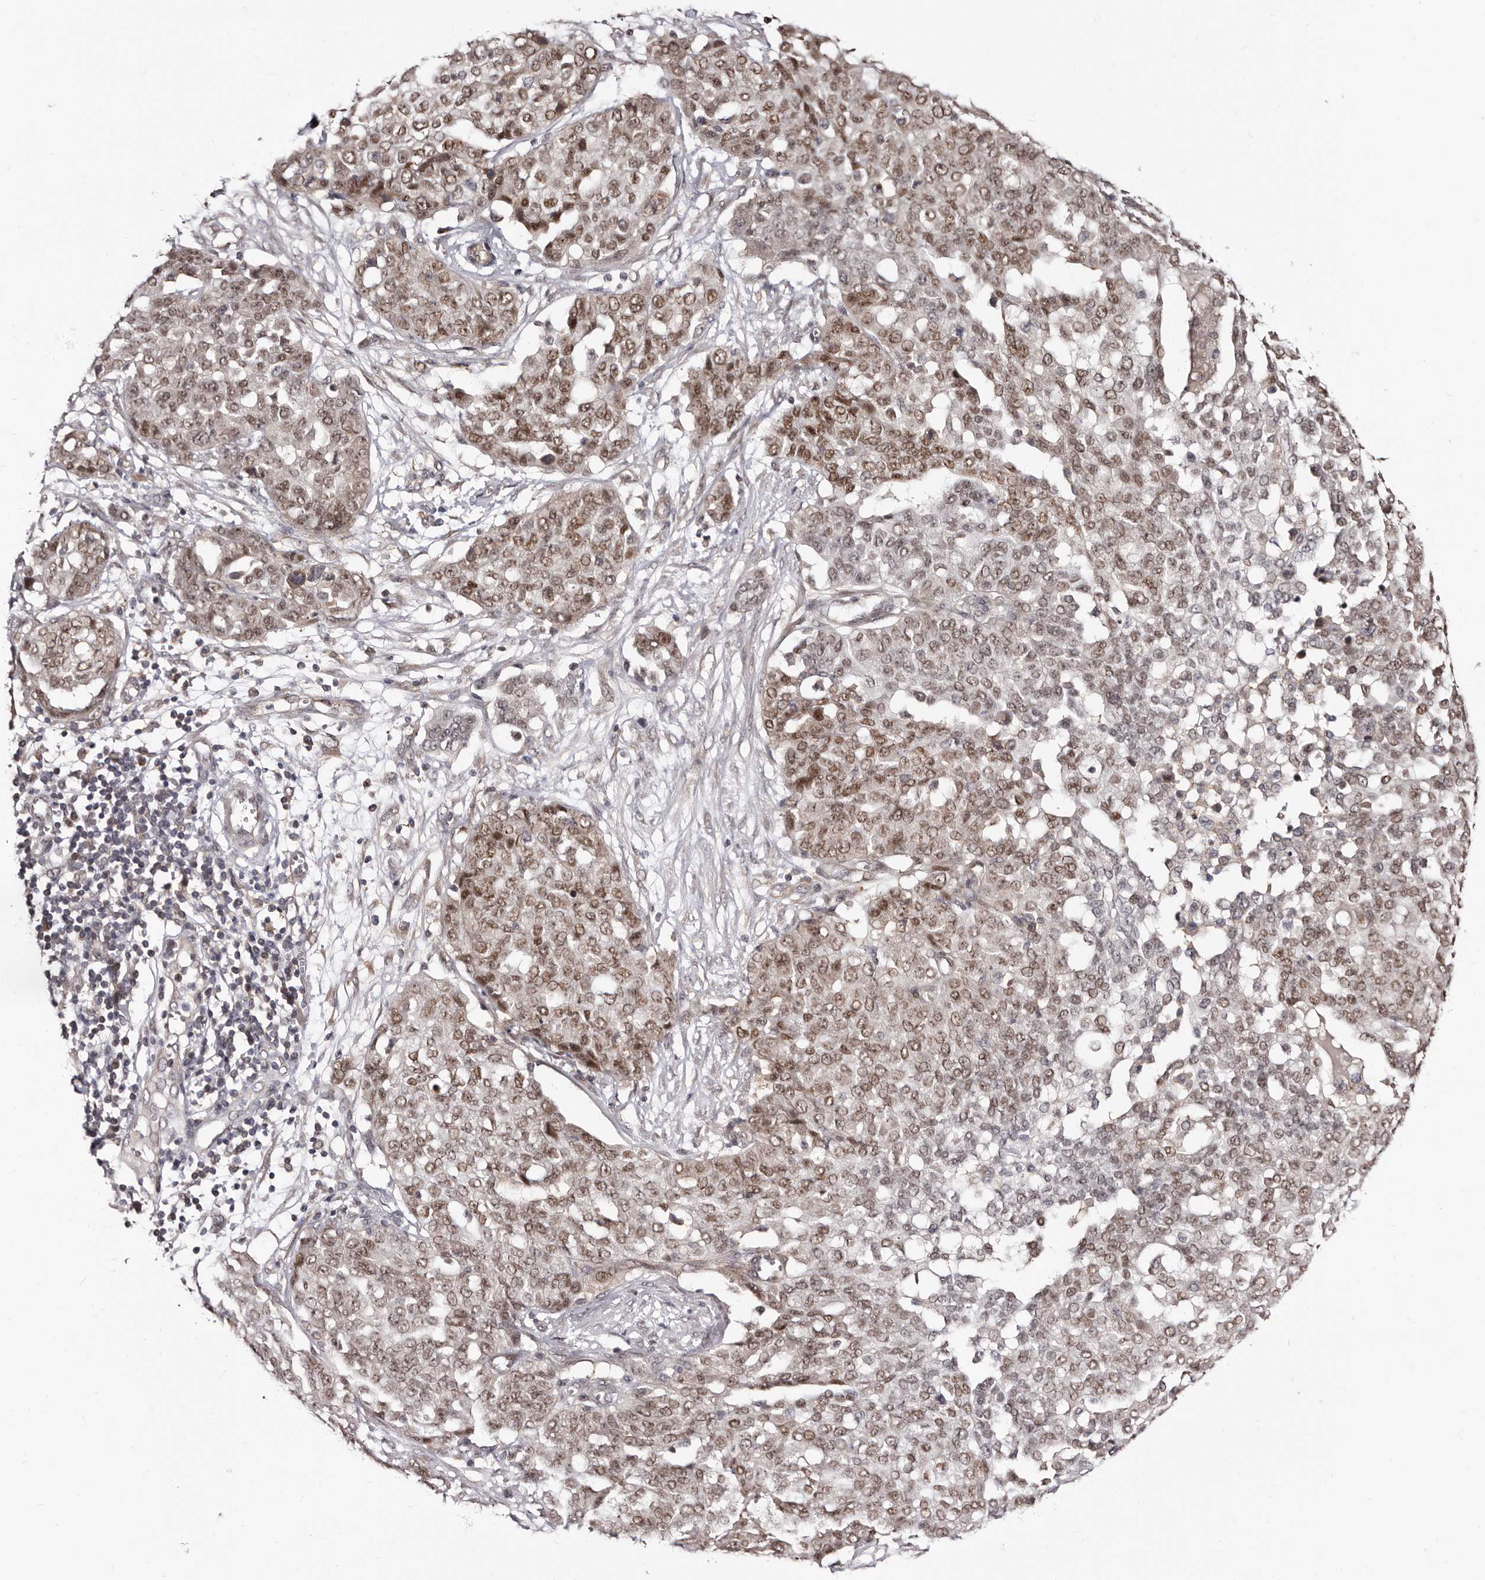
{"staining": {"intensity": "moderate", "quantity": ">75%", "location": "nuclear"}, "tissue": "ovarian cancer", "cell_type": "Tumor cells", "image_type": "cancer", "snomed": [{"axis": "morphology", "description": "Cystadenocarcinoma, serous, NOS"}, {"axis": "topography", "description": "Soft tissue"}, {"axis": "topography", "description": "Ovary"}], "caption": "Moderate nuclear staining is present in approximately >75% of tumor cells in ovarian cancer (serous cystadenocarcinoma). The staining was performed using DAB, with brown indicating positive protein expression. Nuclei are stained blue with hematoxylin.", "gene": "PHF20L1", "patient": {"sex": "female", "age": 57}}